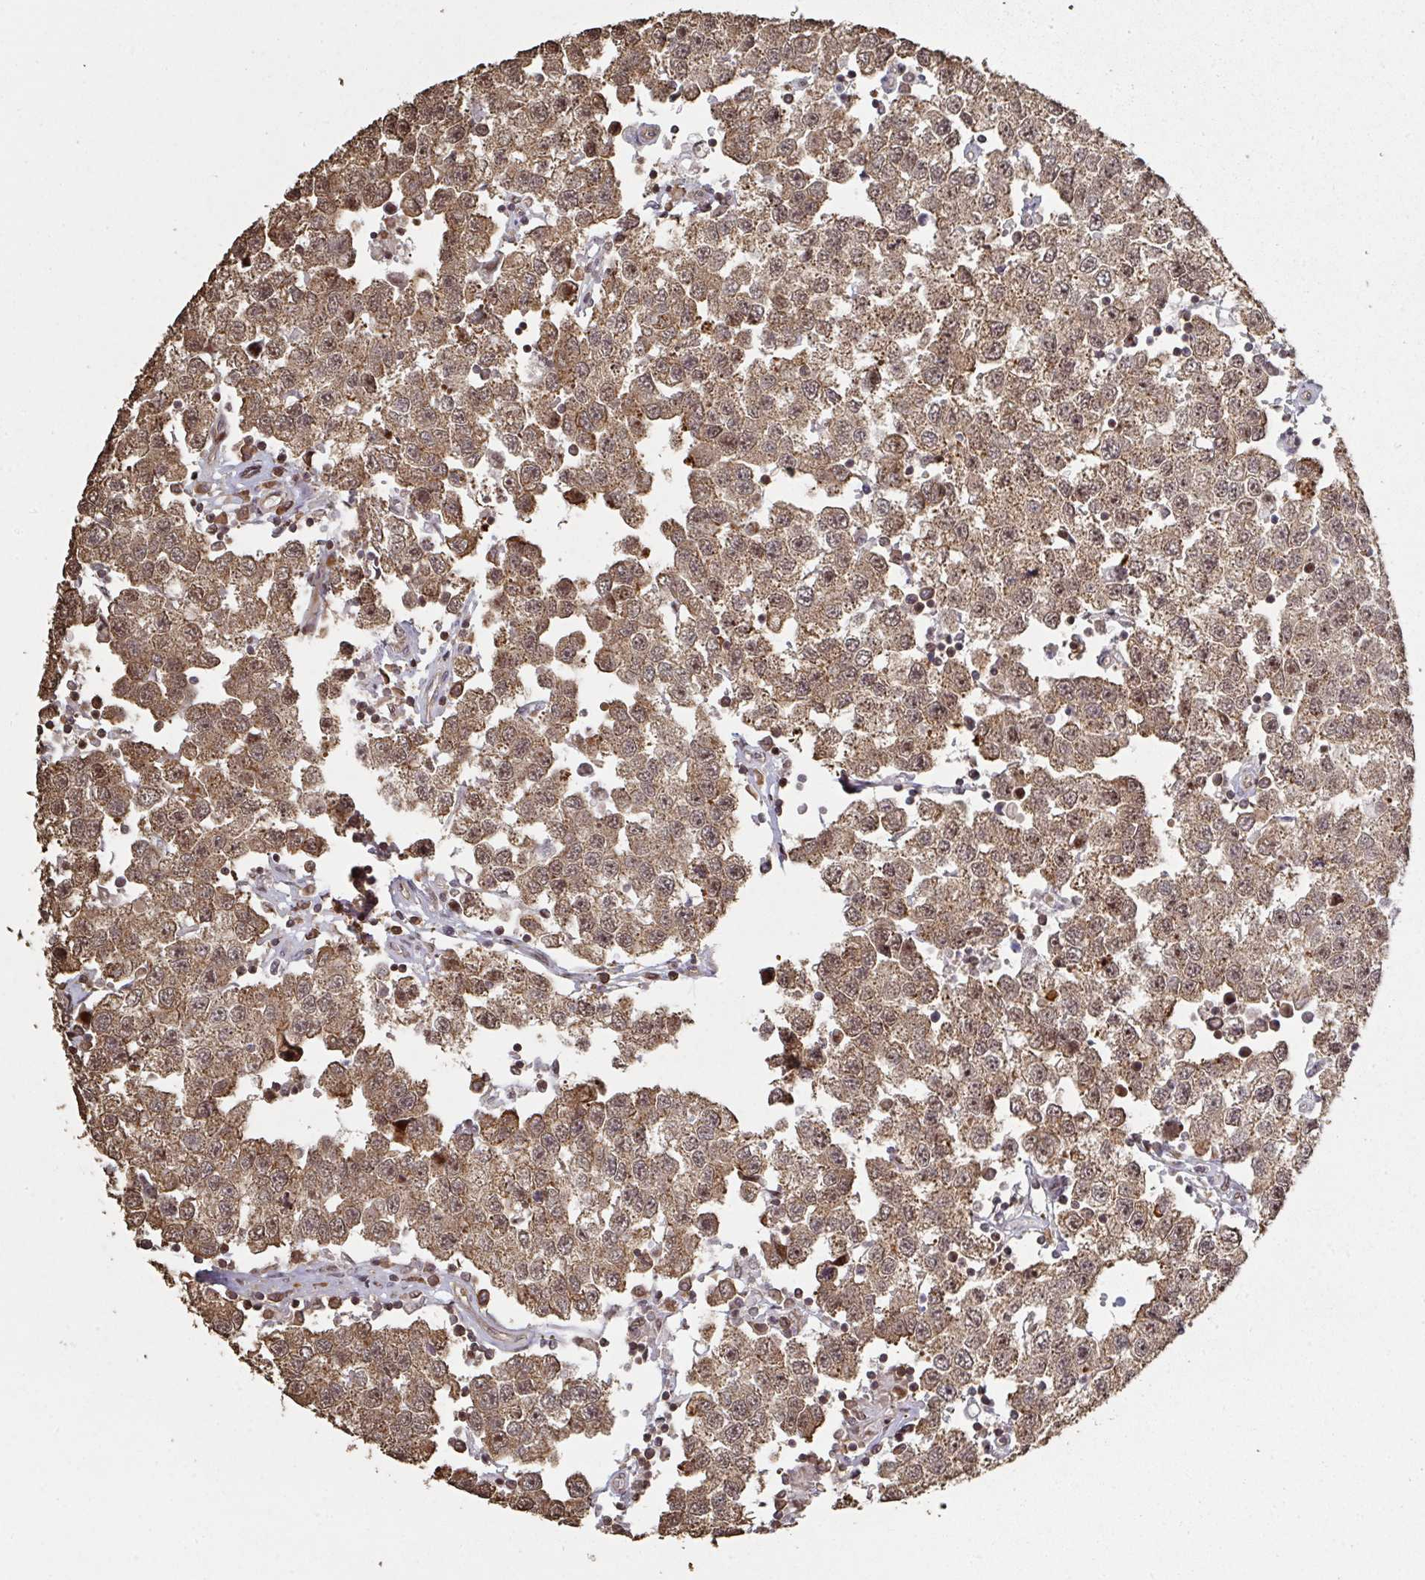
{"staining": {"intensity": "moderate", "quantity": ">75%", "location": "cytoplasmic/membranous"}, "tissue": "testis cancer", "cell_type": "Tumor cells", "image_type": "cancer", "snomed": [{"axis": "morphology", "description": "Seminoma, NOS"}, {"axis": "topography", "description": "Testis"}], "caption": "IHC image of neoplastic tissue: human testis cancer stained using immunohistochemistry (IHC) reveals medium levels of moderate protein expression localized specifically in the cytoplasmic/membranous of tumor cells, appearing as a cytoplasmic/membranous brown color.", "gene": "CA7", "patient": {"sex": "male", "age": 34}}